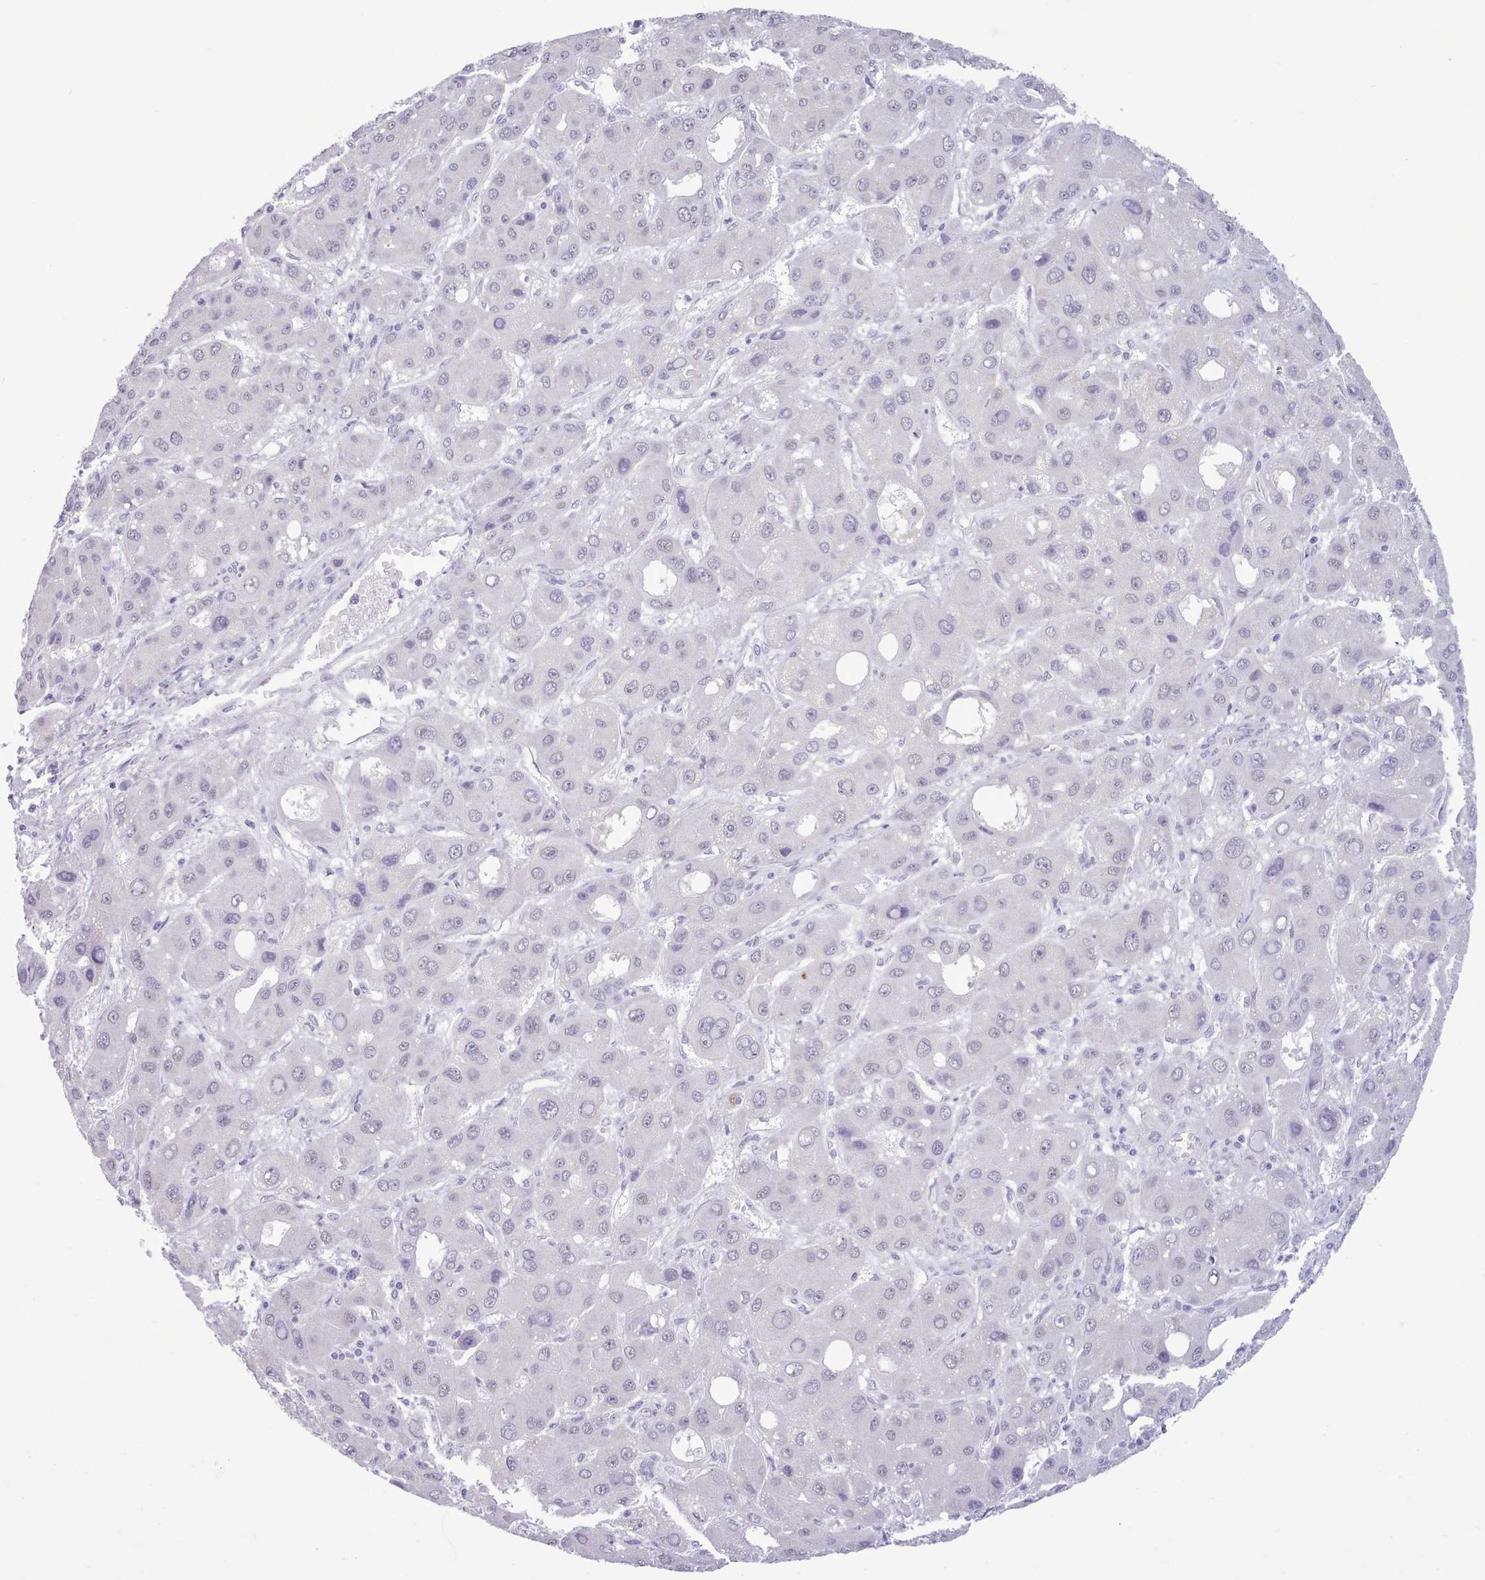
{"staining": {"intensity": "negative", "quantity": "none", "location": "none"}, "tissue": "liver cancer", "cell_type": "Tumor cells", "image_type": "cancer", "snomed": [{"axis": "morphology", "description": "Carcinoma, Hepatocellular, NOS"}, {"axis": "topography", "description": "Liver"}], "caption": "An IHC photomicrograph of liver cancer is shown. There is no staining in tumor cells of liver cancer.", "gene": "FBXO48", "patient": {"sex": "male", "age": 55}}